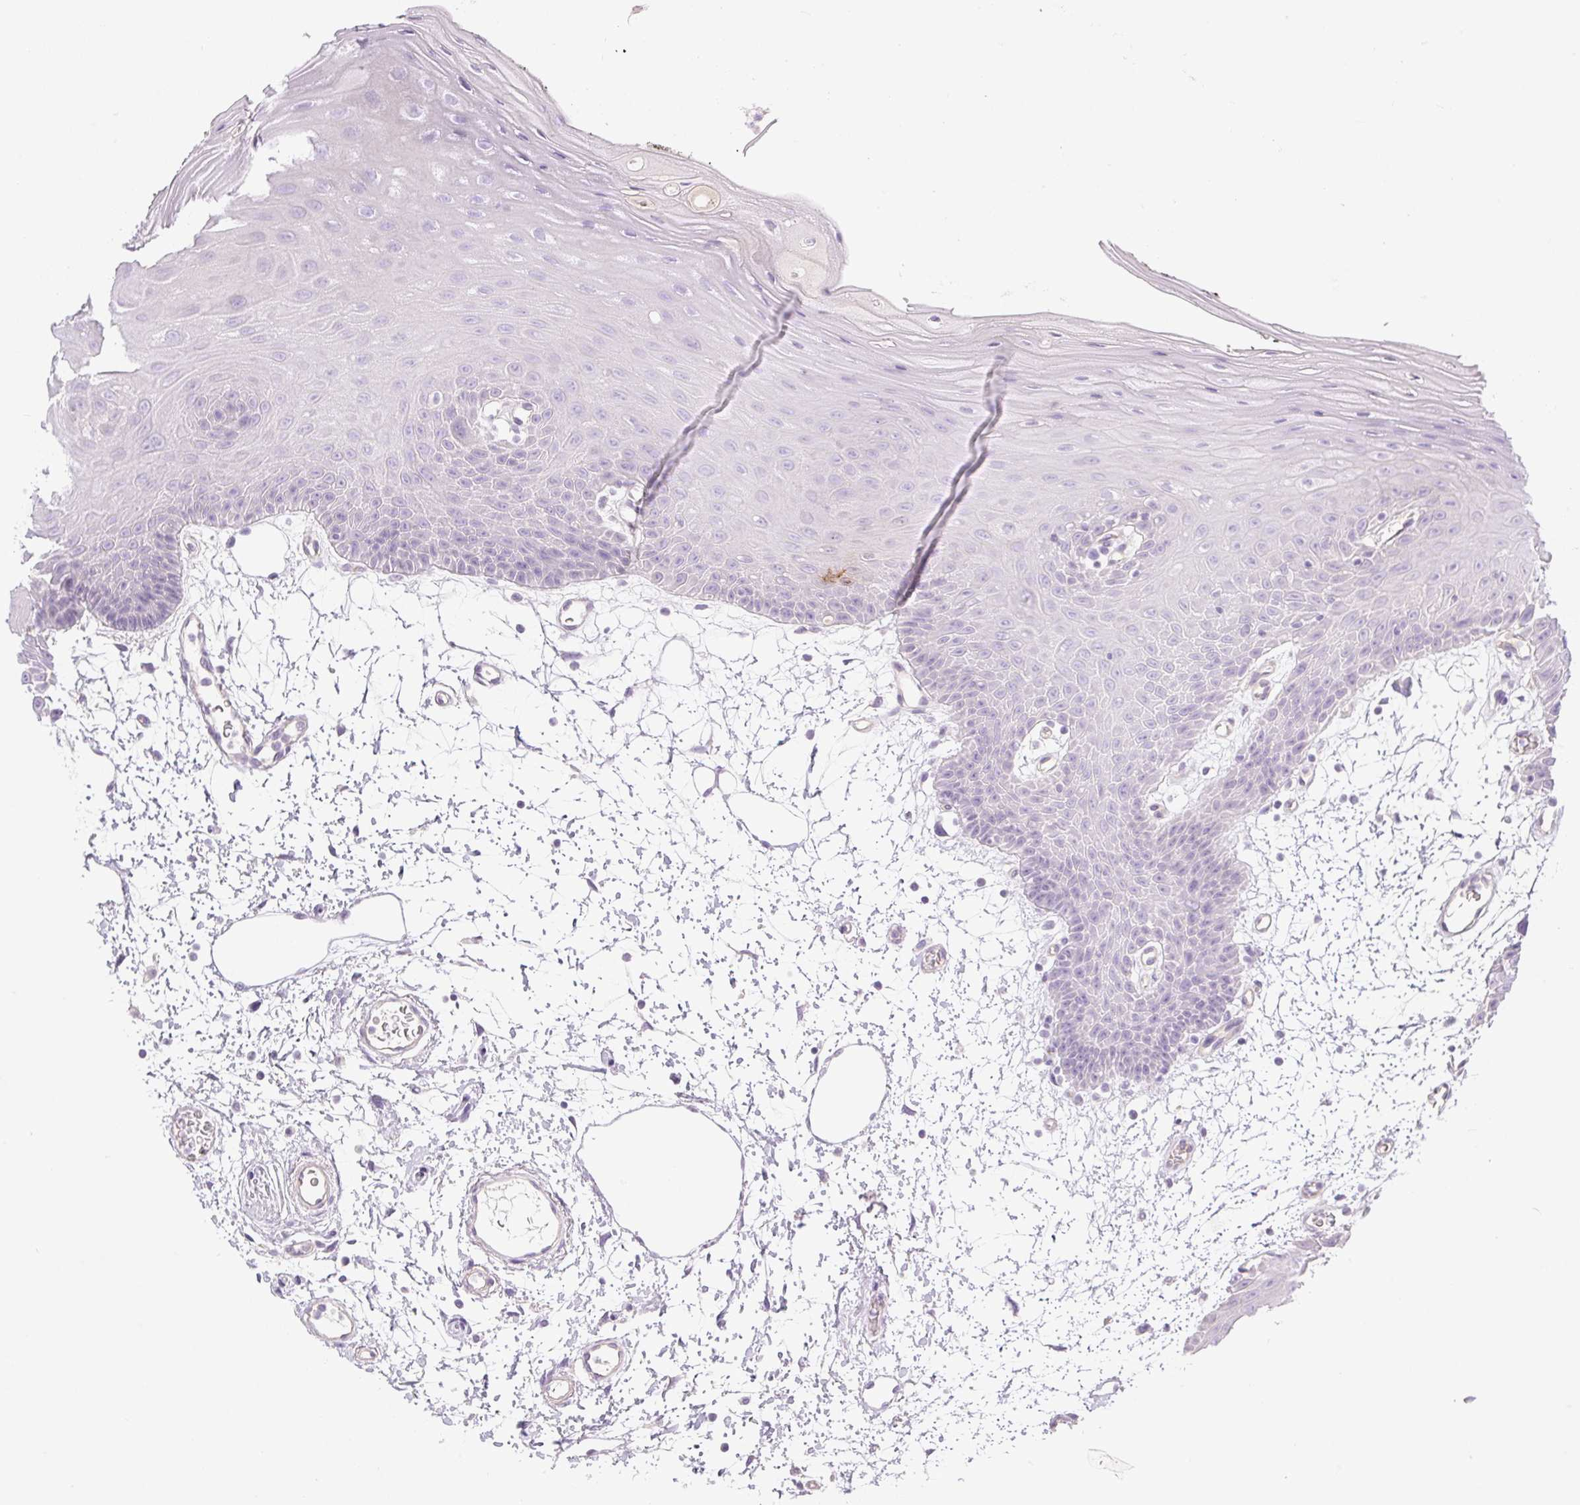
{"staining": {"intensity": "negative", "quantity": "none", "location": "none"}, "tissue": "oral mucosa", "cell_type": "Squamous epithelial cells", "image_type": "normal", "snomed": [{"axis": "morphology", "description": "Normal tissue, NOS"}, {"axis": "topography", "description": "Oral tissue"}], "caption": "Histopathology image shows no protein expression in squamous epithelial cells of unremarkable oral mucosa.", "gene": "MIA2", "patient": {"sex": "female", "age": 59}}